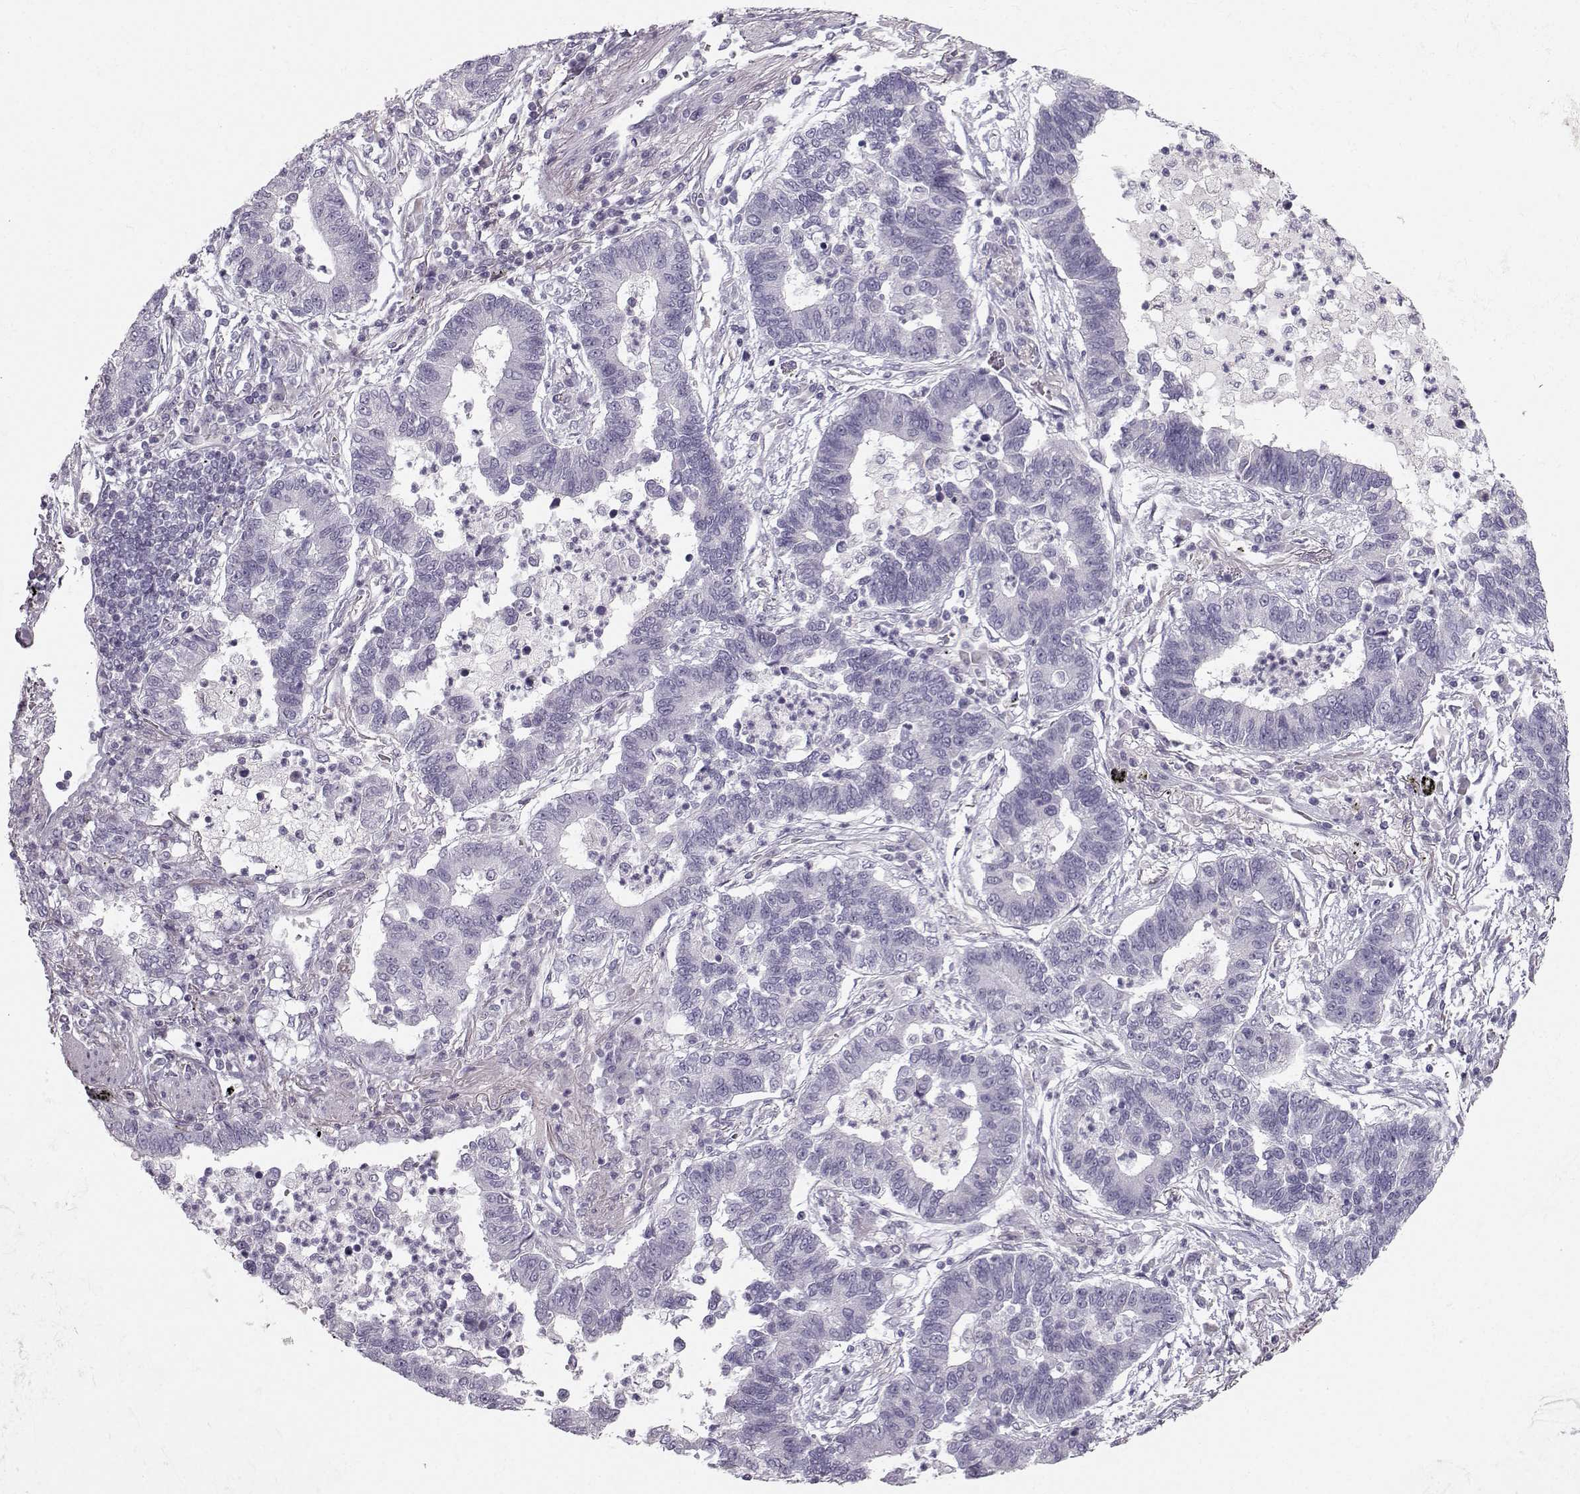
{"staining": {"intensity": "negative", "quantity": "none", "location": "none"}, "tissue": "lung cancer", "cell_type": "Tumor cells", "image_type": "cancer", "snomed": [{"axis": "morphology", "description": "Adenocarcinoma, NOS"}, {"axis": "topography", "description": "Lung"}], "caption": "Lung adenocarcinoma stained for a protein using IHC shows no staining tumor cells.", "gene": "CASR", "patient": {"sex": "female", "age": 57}}